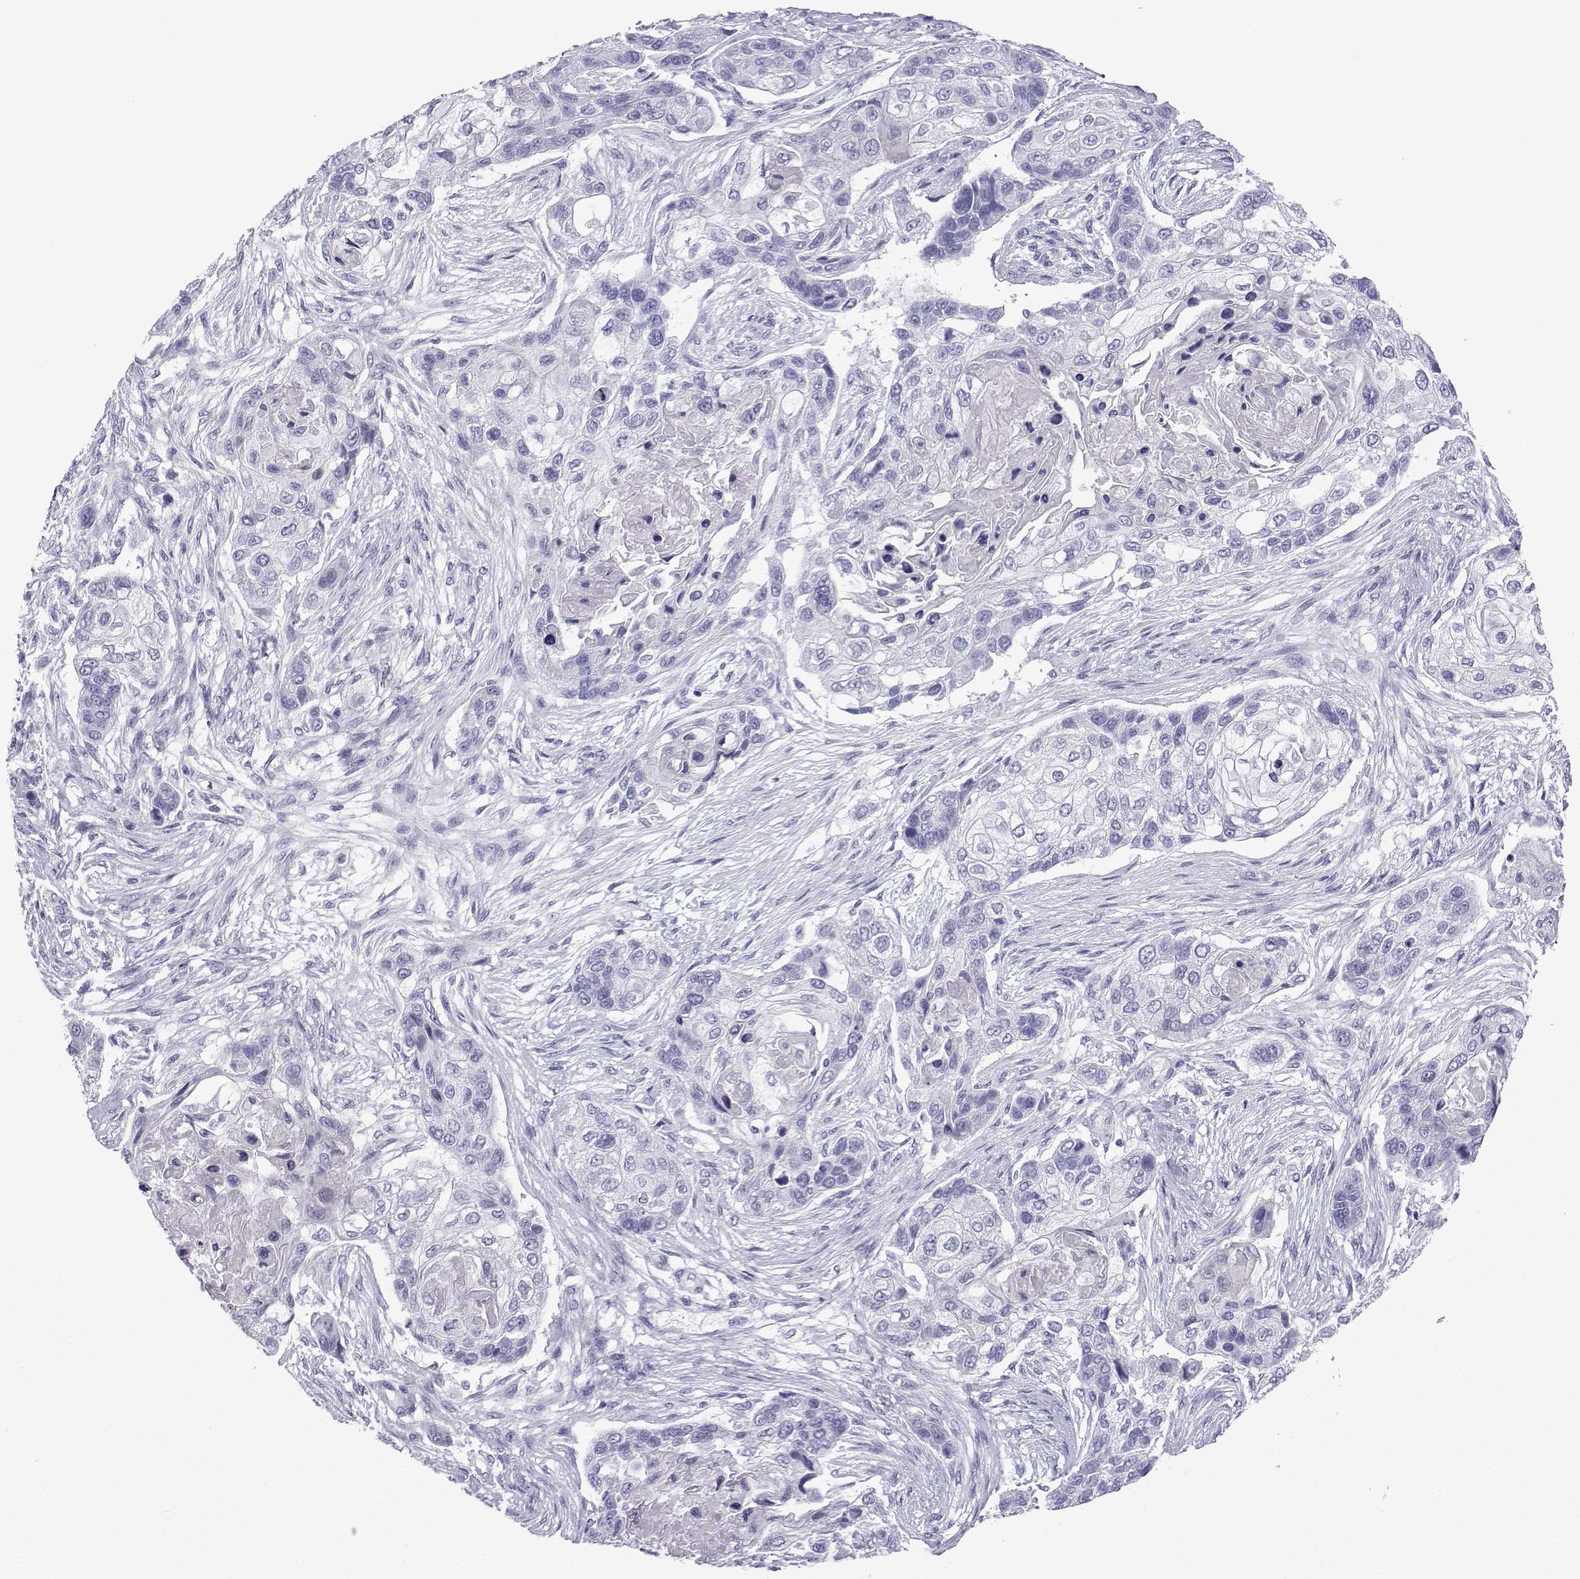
{"staining": {"intensity": "negative", "quantity": "none", "location": "none"}, "tissue": "lung cancer", "cell_type": "Tumor cells", "image_type": "cancer", "snomed": [{"axis": "morphology", "description": "Squamous cell carcinoma, NOS"}, {"axis": "topography", "description": "Lung"}], "caption": "Tumor cells are negative for protein expression in human lung squamous cell carcinoma.", "gene": "TRIM46", "patient": {"sex": "male", "age": 69}}